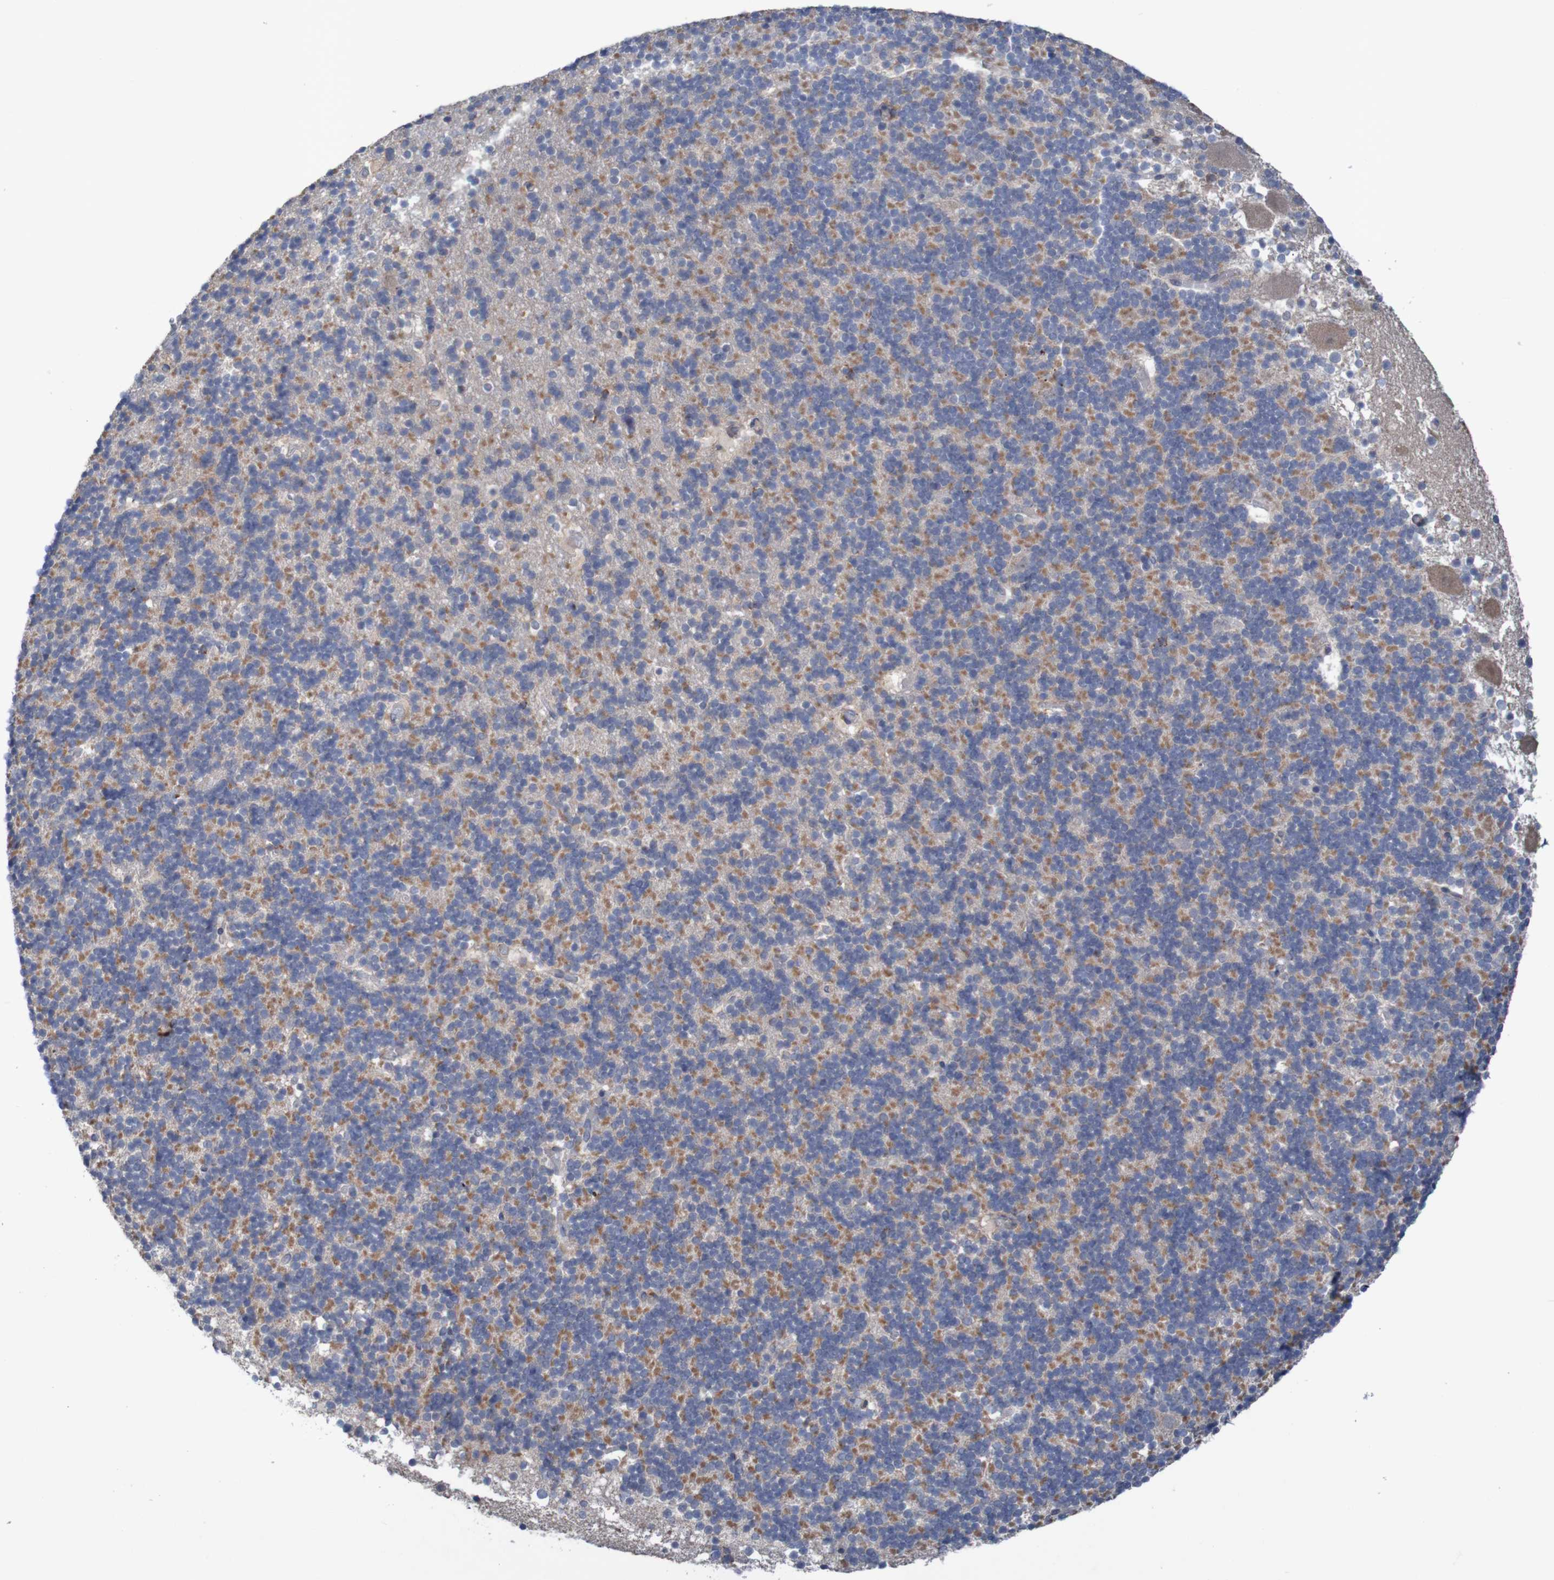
{"staining": {"intensity": "weak", "quantity": "25%-75%", "location": "cytoplasmic/membranous"}, "tissue": "cerebellum", "cell_type": "Cells in granular layer", "image_type": "normal", "snomed": [{"axis": "morphology", "description": "Normal tissue, NOS"}, {"axis": "topography", "description": "Cerebellum"}], "caption": "Immunohistochemistry (IHC) image of normal cerebellum: cerebellum stained using immunohistochemistry (IHC) exhibits low levels of weak protein expression localized specifically in the cytoplasmic/membranous of cells in granular layer, appearing as a cytoplasmic/membranous brown color.", "gene": "ANGPT4", "patient": {"sex": "male", "age": 45}}